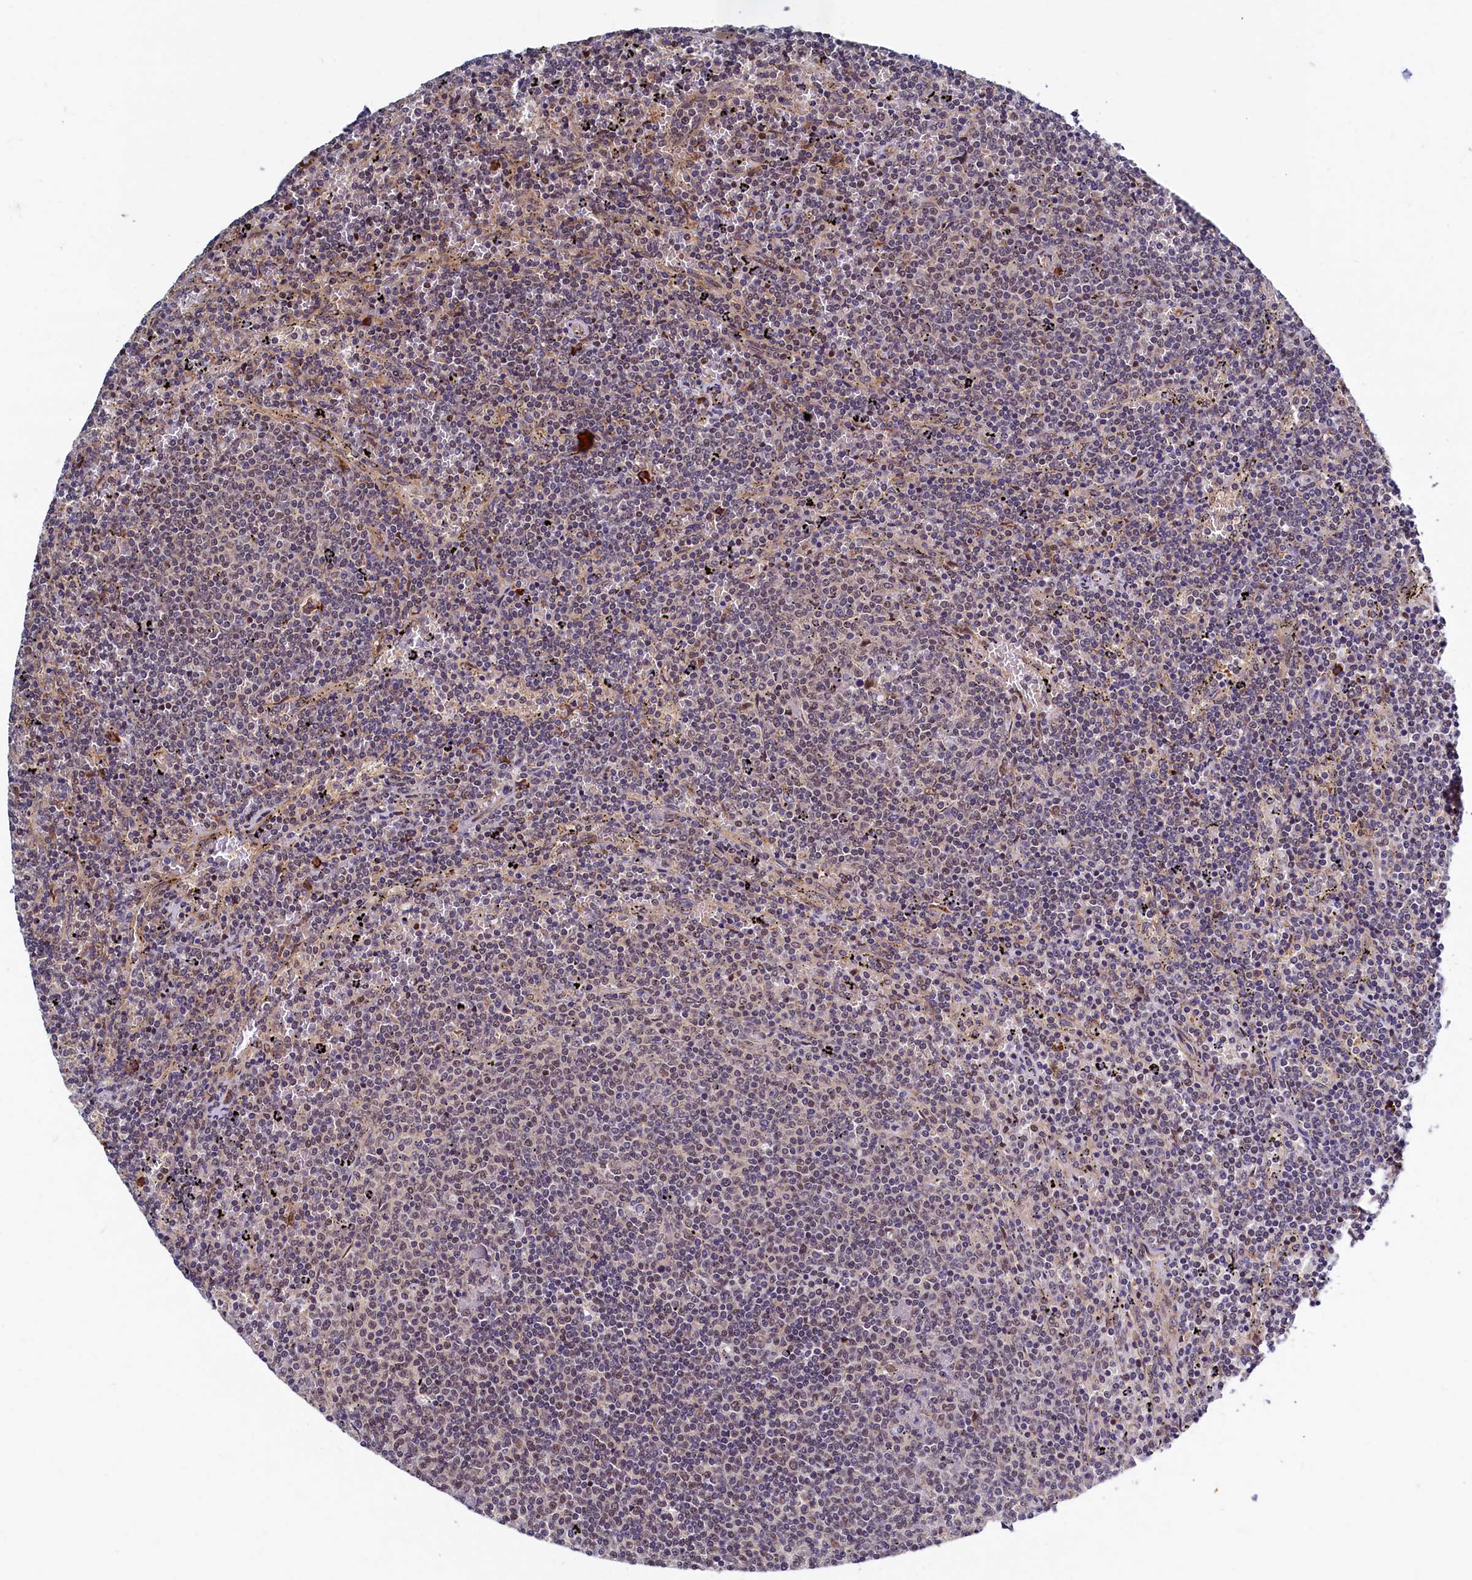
{"staining": {"intensity": "weak", "quantity": "<25%", "location": "nuclear"}, "tissue": "lymphoma", "cell_type": "Tumor cells", "image_type": "cancer", "snomed": [{"axis": "morphology", "description": "Malignant lymphoma, non-Hodgkin's type, Low grade"}, {"axis": "topography", "description": "Spleen"}], "caption": "This is a photomicrograph of IHC staining of lymphoma, which shows no staining in tumor cells.", "gene": "SLC16A14", "patient": {"sex": "female", "age": 50}}